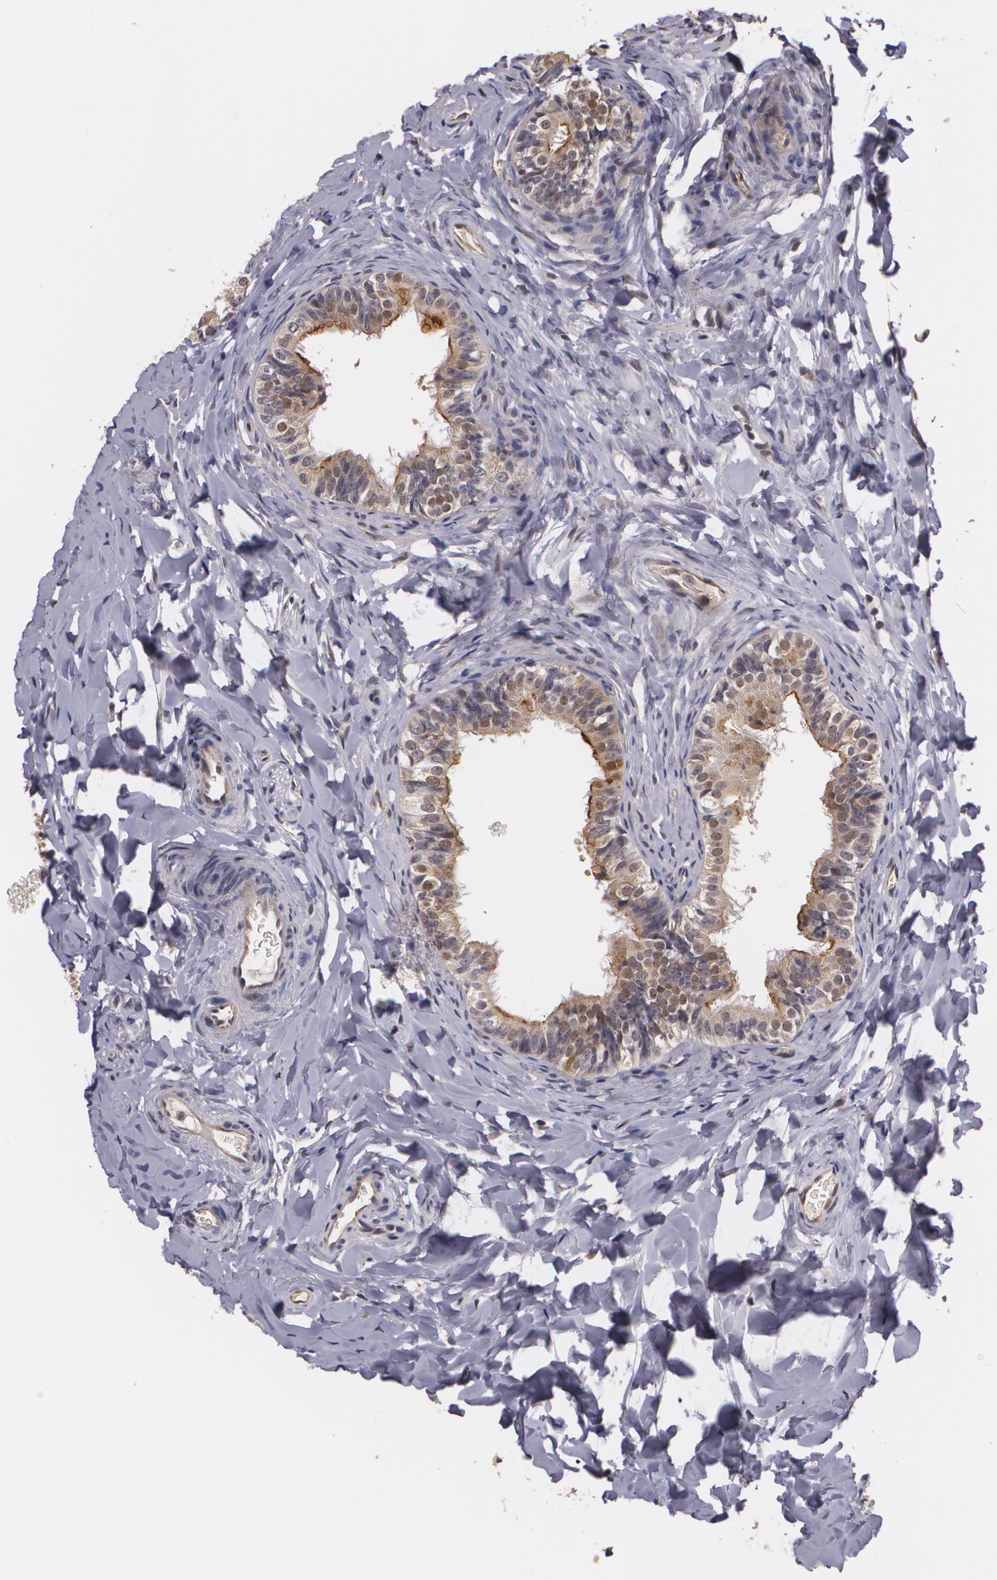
{"staining": {"intensity": "moderate", "quantity": "25%-75%", "location": "cytoplasmic/membranous"}, "tissue": "epididymis", "cell_type": "Glandular cells", "image_type": "normal", "snomed": [{"axis": "morphology", "description": "Normal tissue, NOS"}, {"axis": "topography", "description": "Epididymis"}], "caption": "This micrograph shows unremarkable epididymis stained with immunohistochemistry to label a protein in brown. The cytoplasmic/membranous of glandular cells show moderate positivity for the protein. Nuclei are counter-stained blue.", "gene": "BRCA1", "patient": {"sex": "male", "age": 26}}